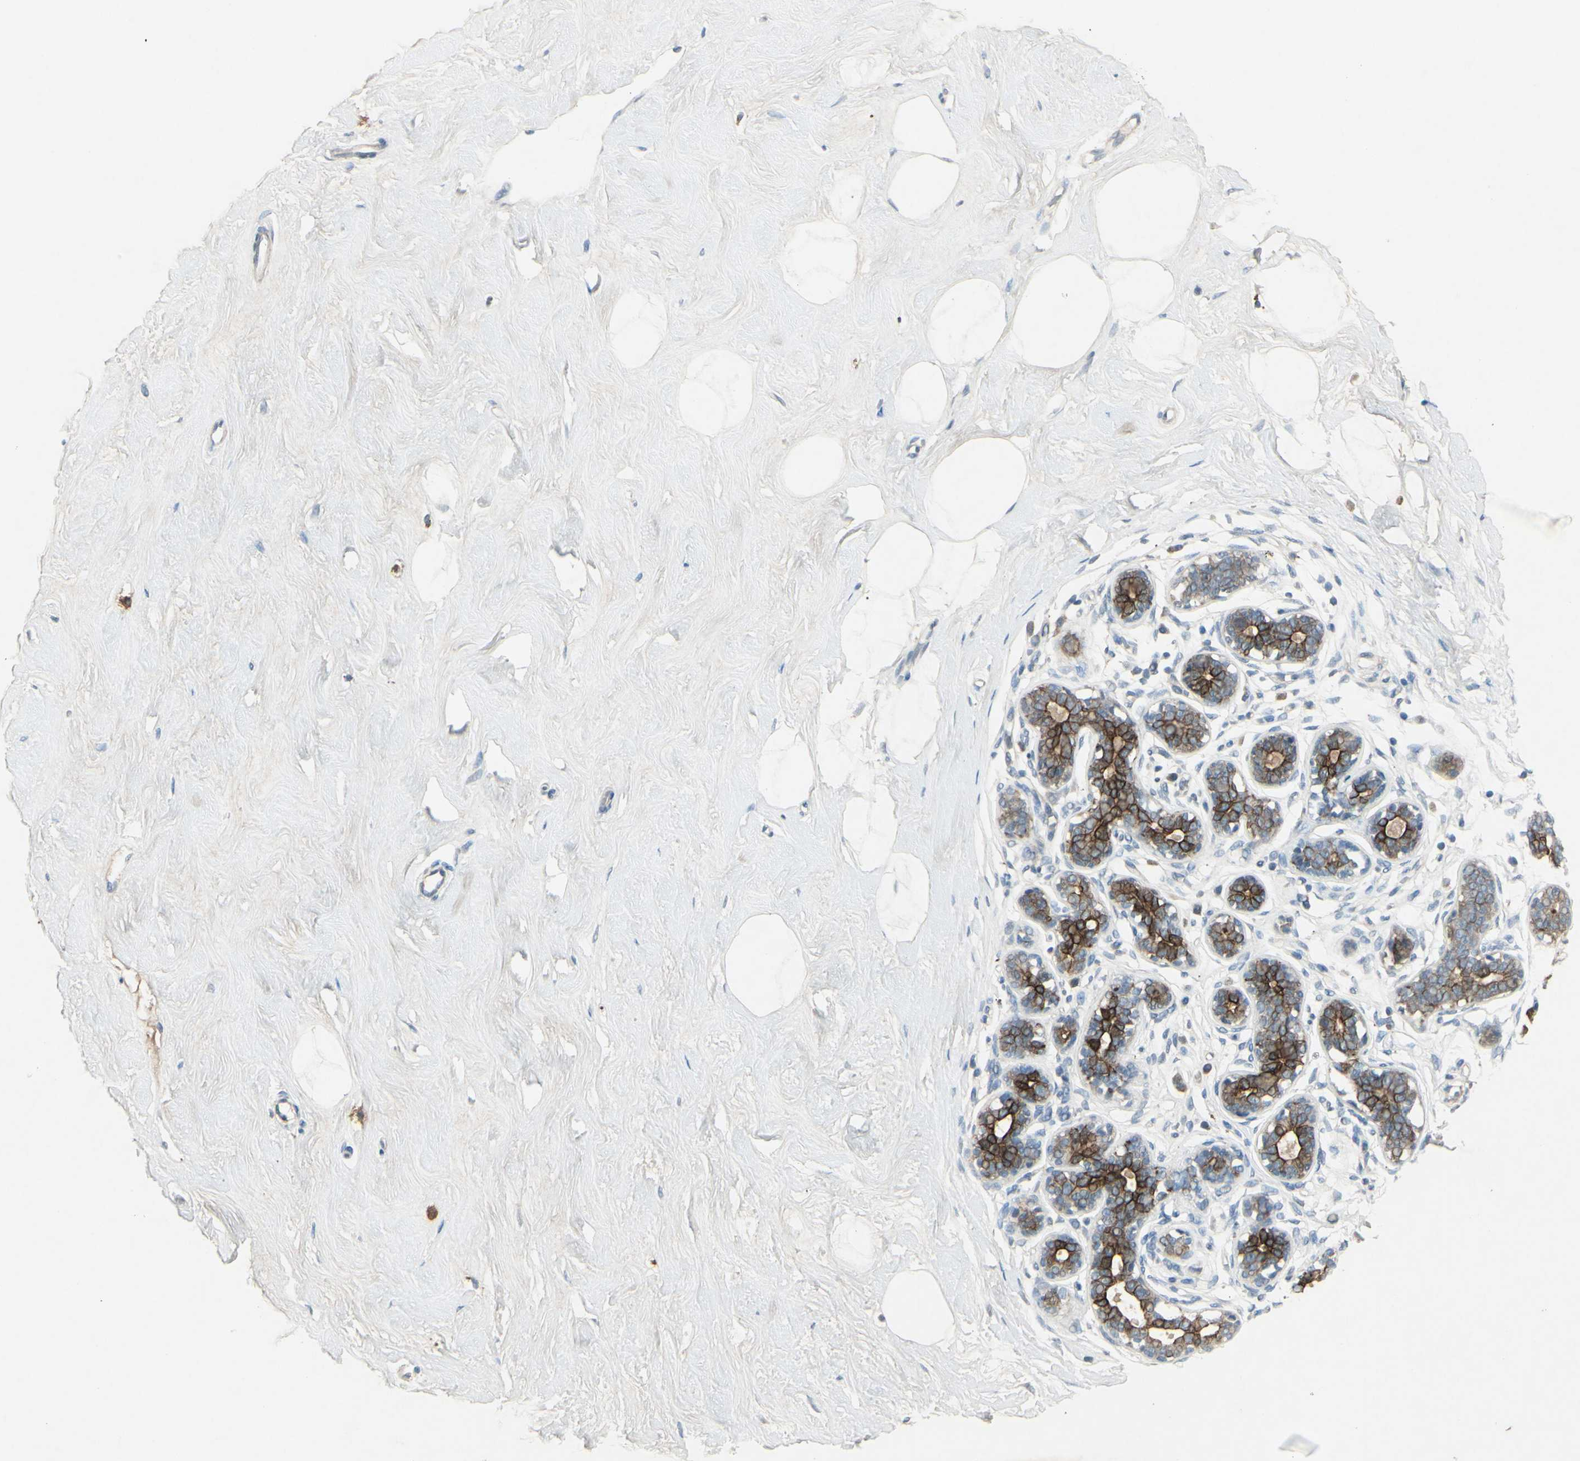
{"staining": {"intensity": "negative", "quantity": "none", "location": "none"}, "tissue": "breast", "cell_type": "Adipocytes", "image_type": "normal", "snomed": [{"axis": "morphology", "description": "Normal tissue, NOS"}, {"axis": "topography", "description": "Breast"}], "caption": "High power microscopy micrograph of an immunohistochemistry (IHC) image of benign breast, revealing no significant positivity in adipocytes. (DAB IHC, high magnification).", "gene": "TIMM21", "patient": {"sex": "female", "age": 23}}